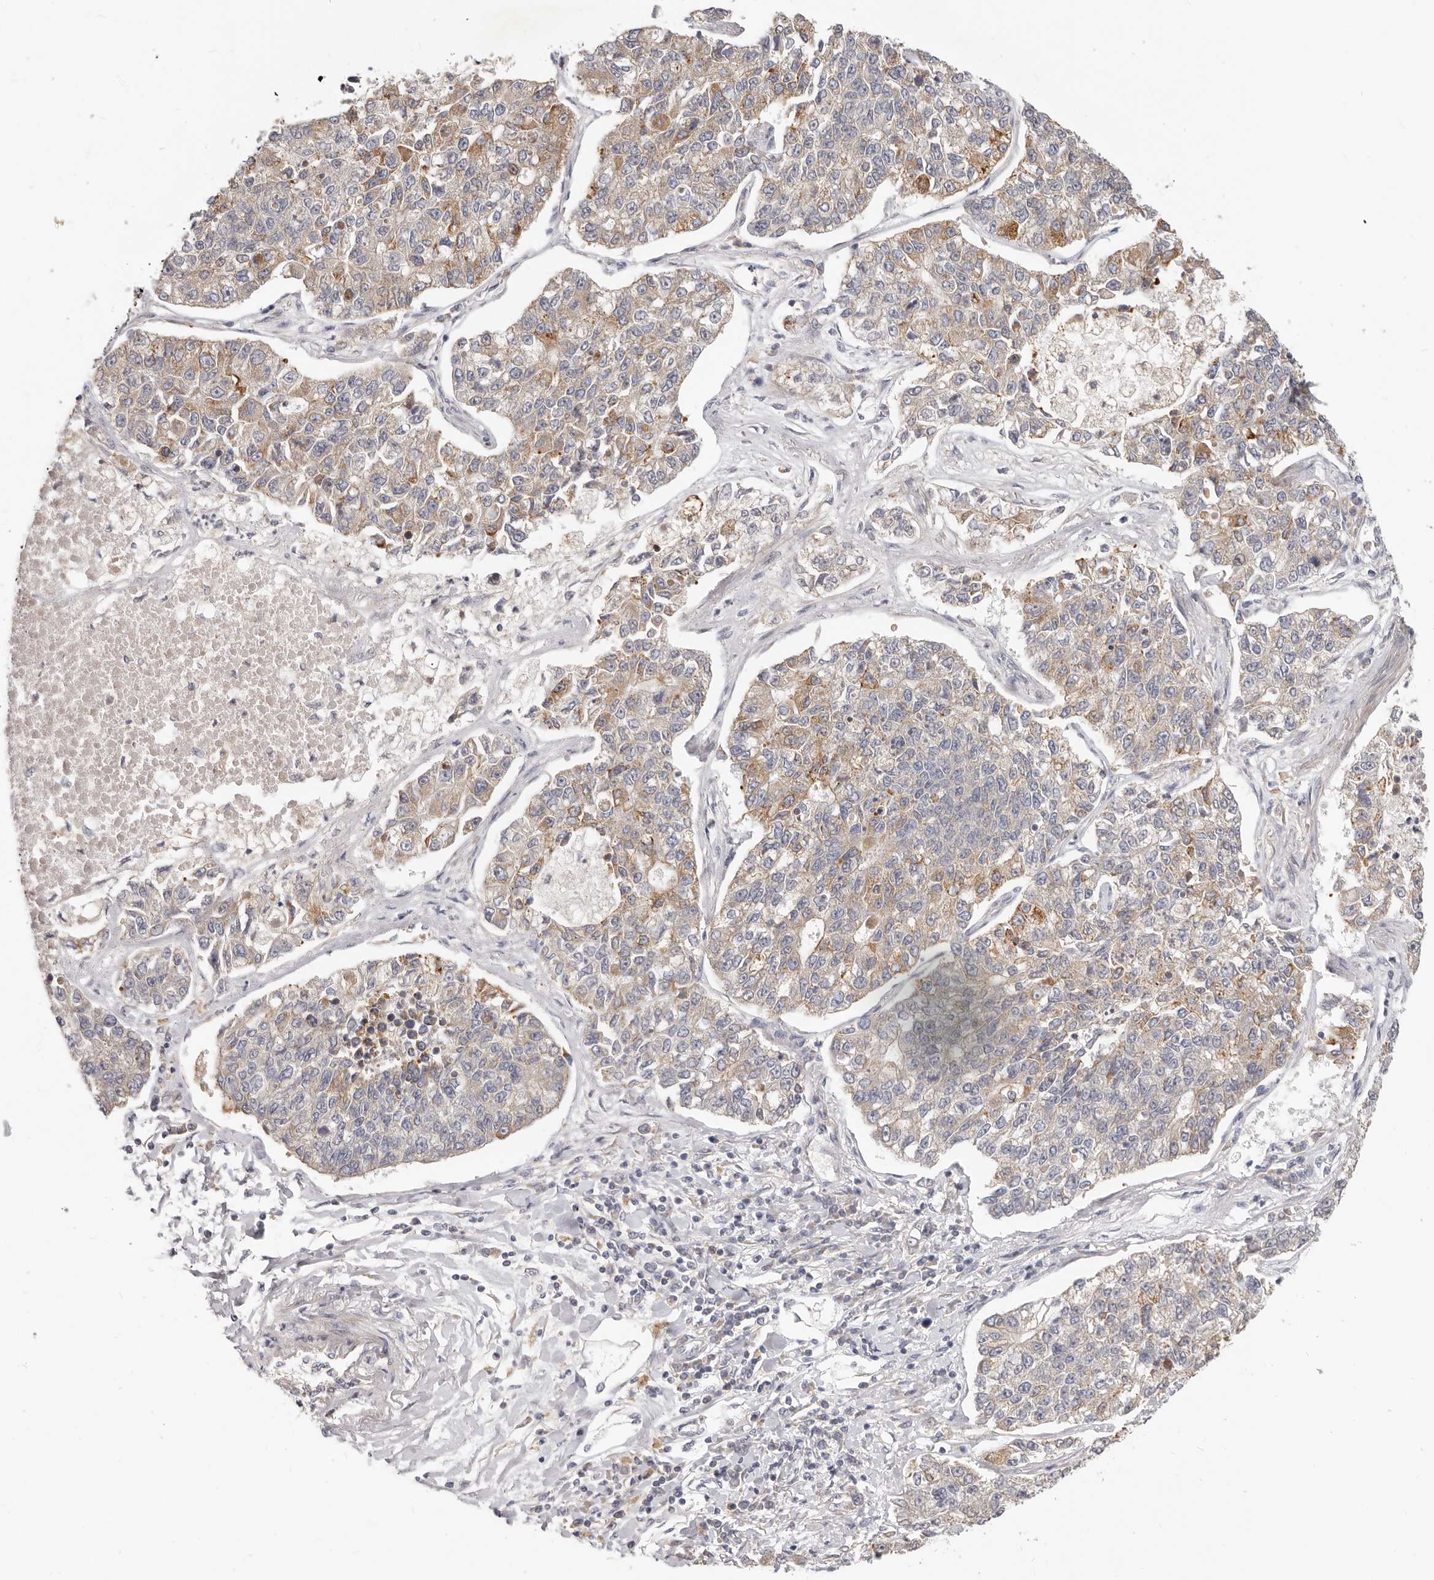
{"staining": {"intensity": "moderate", "quantity": "25%-75%", "location": "cytoplasmic/membranous"}, "tissue": "lung cancer", "cell_type": "Tumor cells", "image_type": "cancer", "snomed": [{"axis": "morphology", "description": "Adenocarcinoma, NOS"}, {"axis": "topography", "description": "Lung"}], "caption": "Immunohistochemistry (IHC) of human lung cancer demonstrates medium levels of moderate cytoplasmic/membranous positivity in about 25%-75% of tumor cells.", "gene": "TFB2M", "patient": {"sex": "male", "age": 49}}